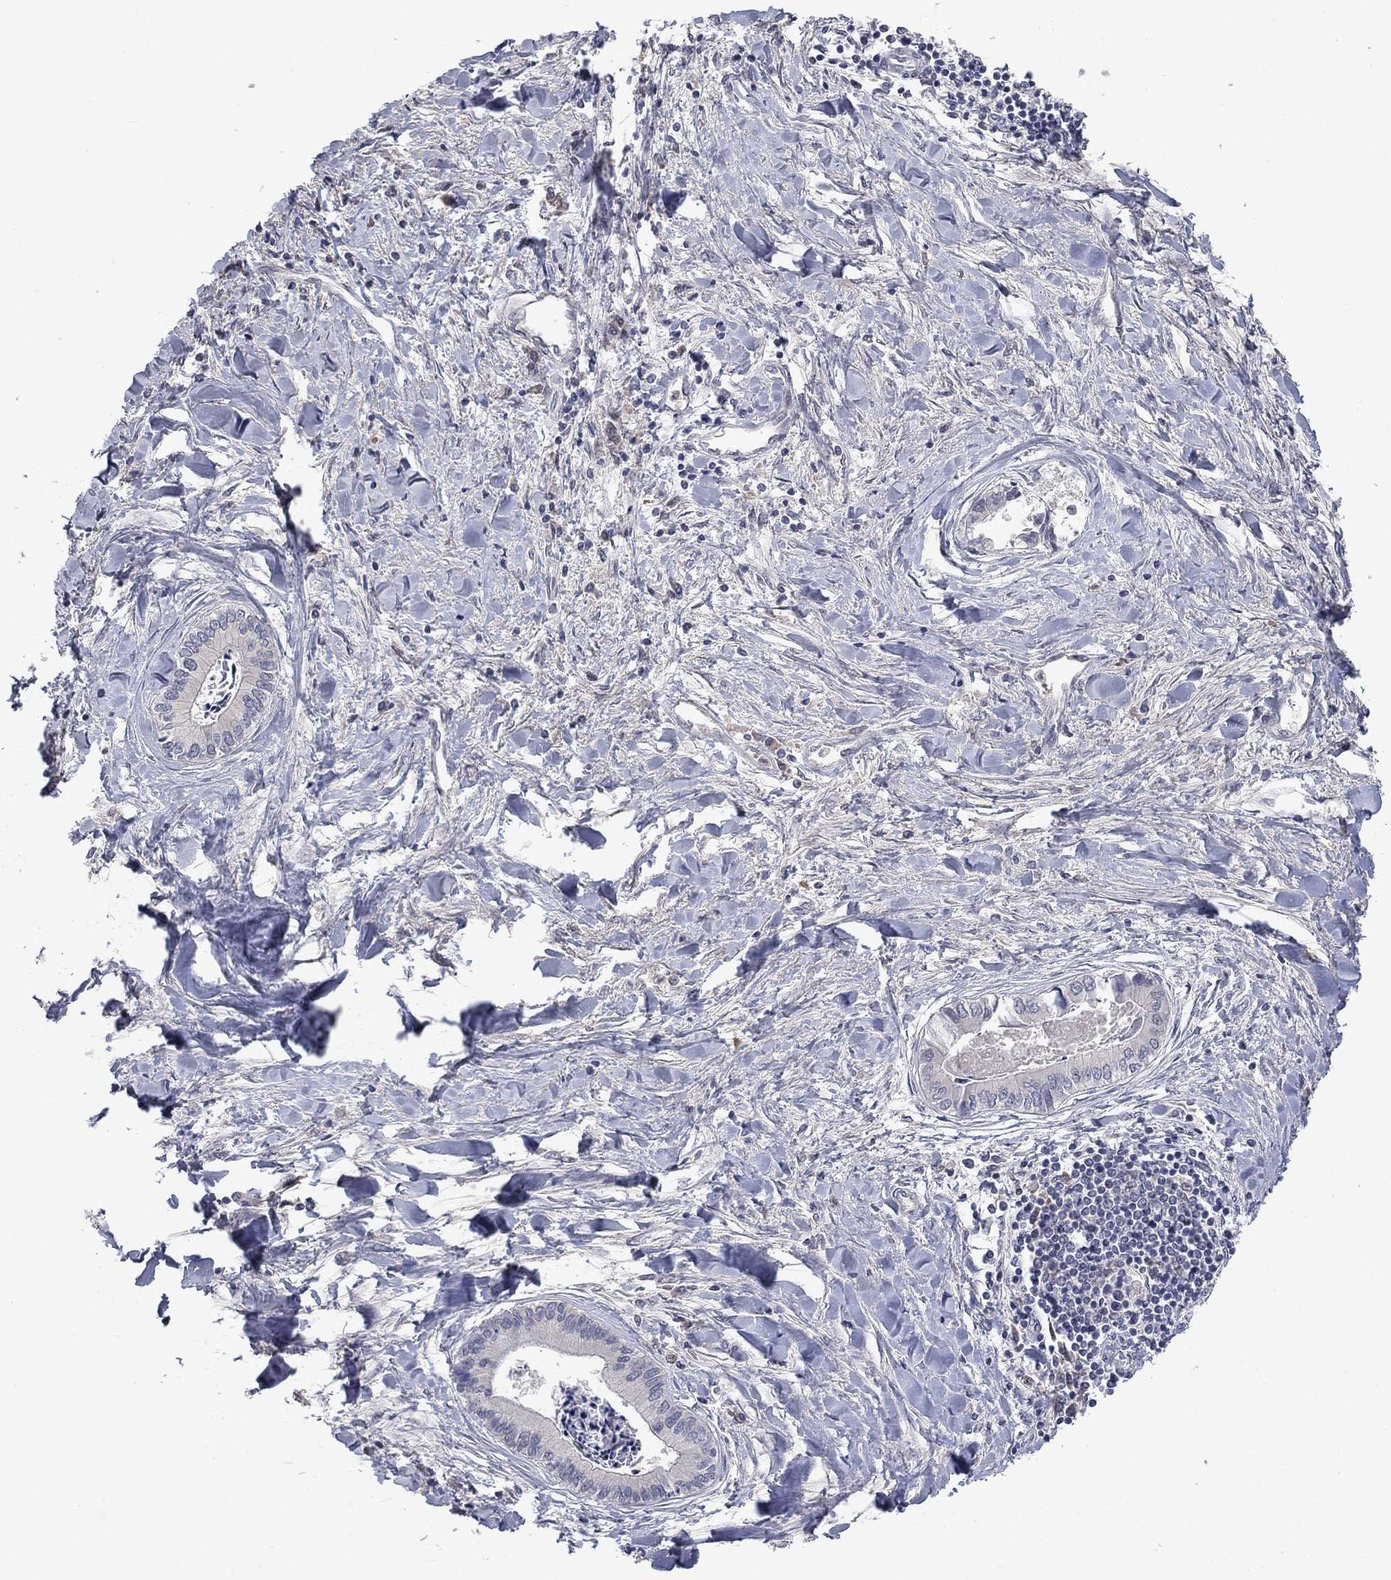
{"staining": {"intensity": "negative", "quantity": "none", "location": "none"}, "tissue": "liver cancer", "cell_type": "Tumor cells", "image_type": "cancer", "snomed": [{"axis": "morphology", "description": "Cholangiocarcinoma"}, {"axis": "topography", "description": "Liver"}], "caption": "Immunohistochemistry histopathology image of human liver cancer stained for a protein (brown), which displays no staining in tumor cells.", "gene": "SLC51A", "patient": {"sex": "male", "age": 66}}